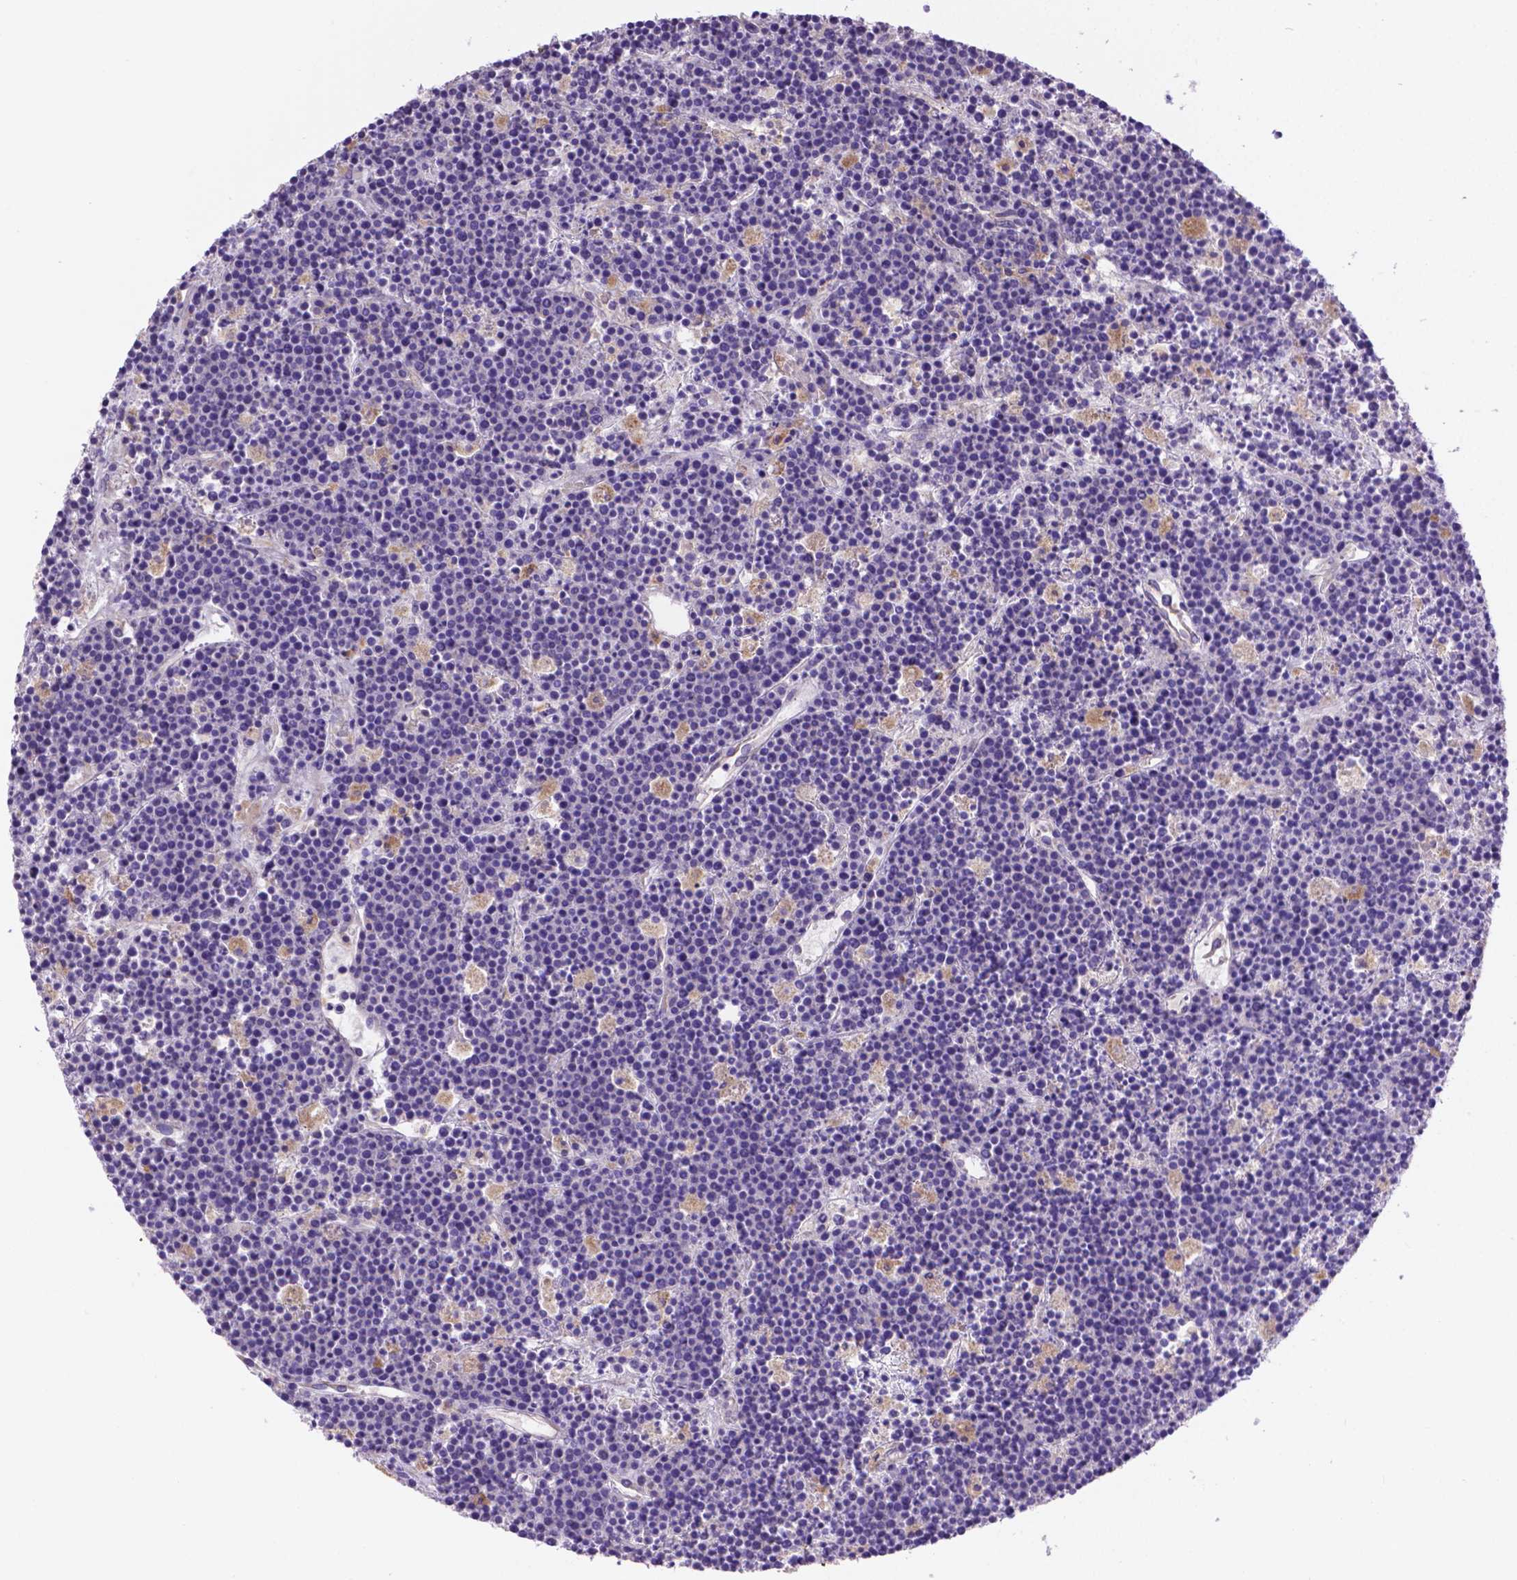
{"staining": {"intensity": "negative", "quantity": "none", "location": "none"}, "tissue": "lymphoma", "cell_type": "Tumor cells", "image_type": "cancer", "snomed": [{"axis": "morphology", "description": "Malignant lymphoma, non-Hodgkin's type, High grade"}, {"axis": "topography", "description": "Ovary"}], "caption": "Micrograph shows no protein expression in tumor cells of lymphoma tissue.", "gene": "CDH7", "patient": {"sex": "female", "age": 56}}